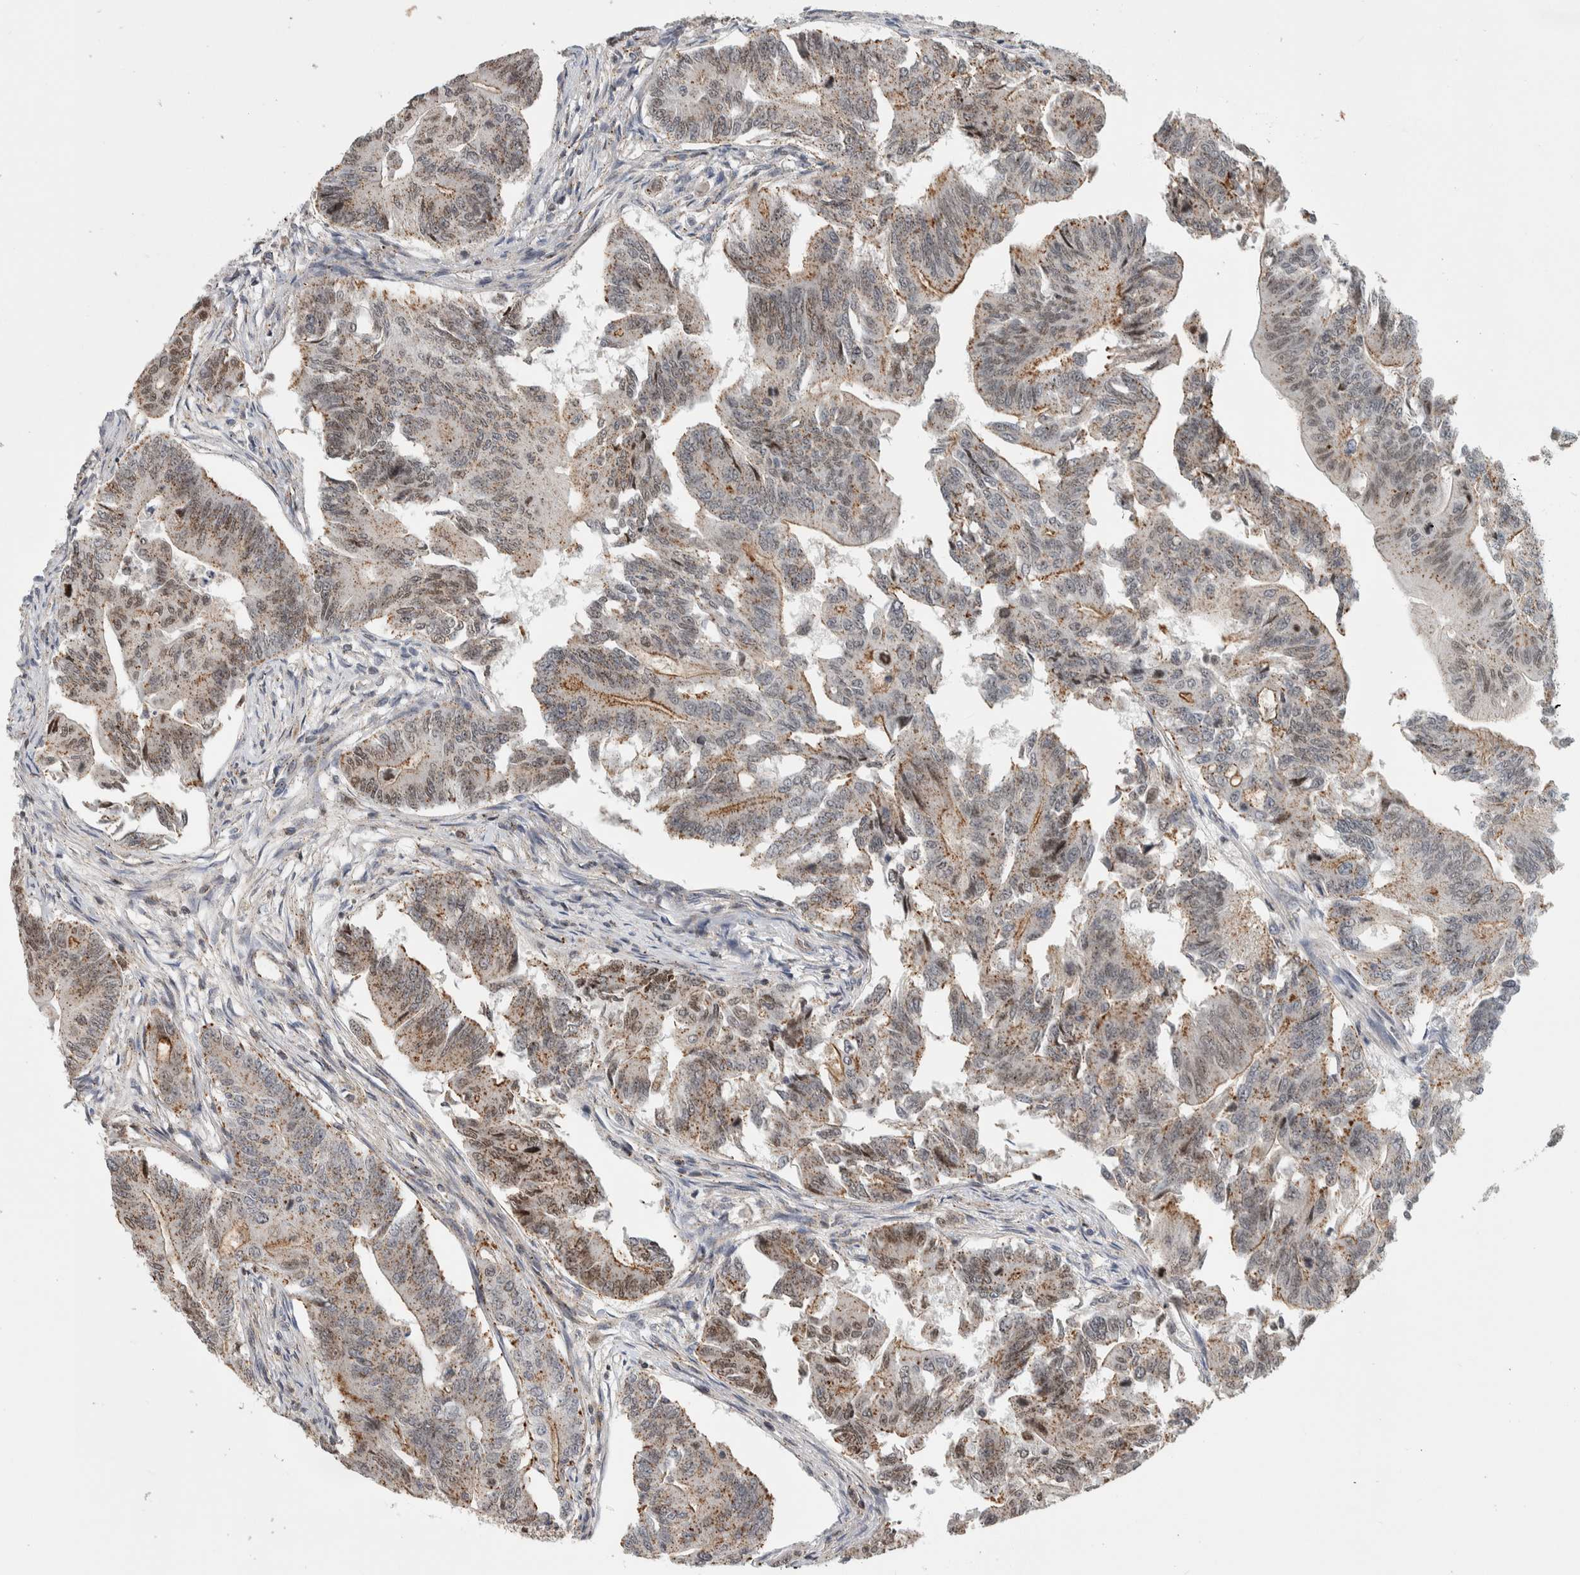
{"staining": {"intensity": "weak", "quantity": ">75%", "location": "cytoplasmic/membranous"}, "tissue": "colorectal cancer", "cell_type": "Tumor cells", "image_type": "cancer", "snomed": [{"axis": "morphology", "description": "Adenoma, NOS"}, {"axis": "morphology", "description": "Adenocarcinoma, NOS"}, {"axis": "topography", "description": "Colon"}], "caption": "There is low levels of weak cytoplasmic/membranous positivity in tumor cells of colorectal cancer, as demonstrated by immunohistochemical staining (brown color).", "gene": "MSL1", "patient": {"sex": "male", "age": 79}}